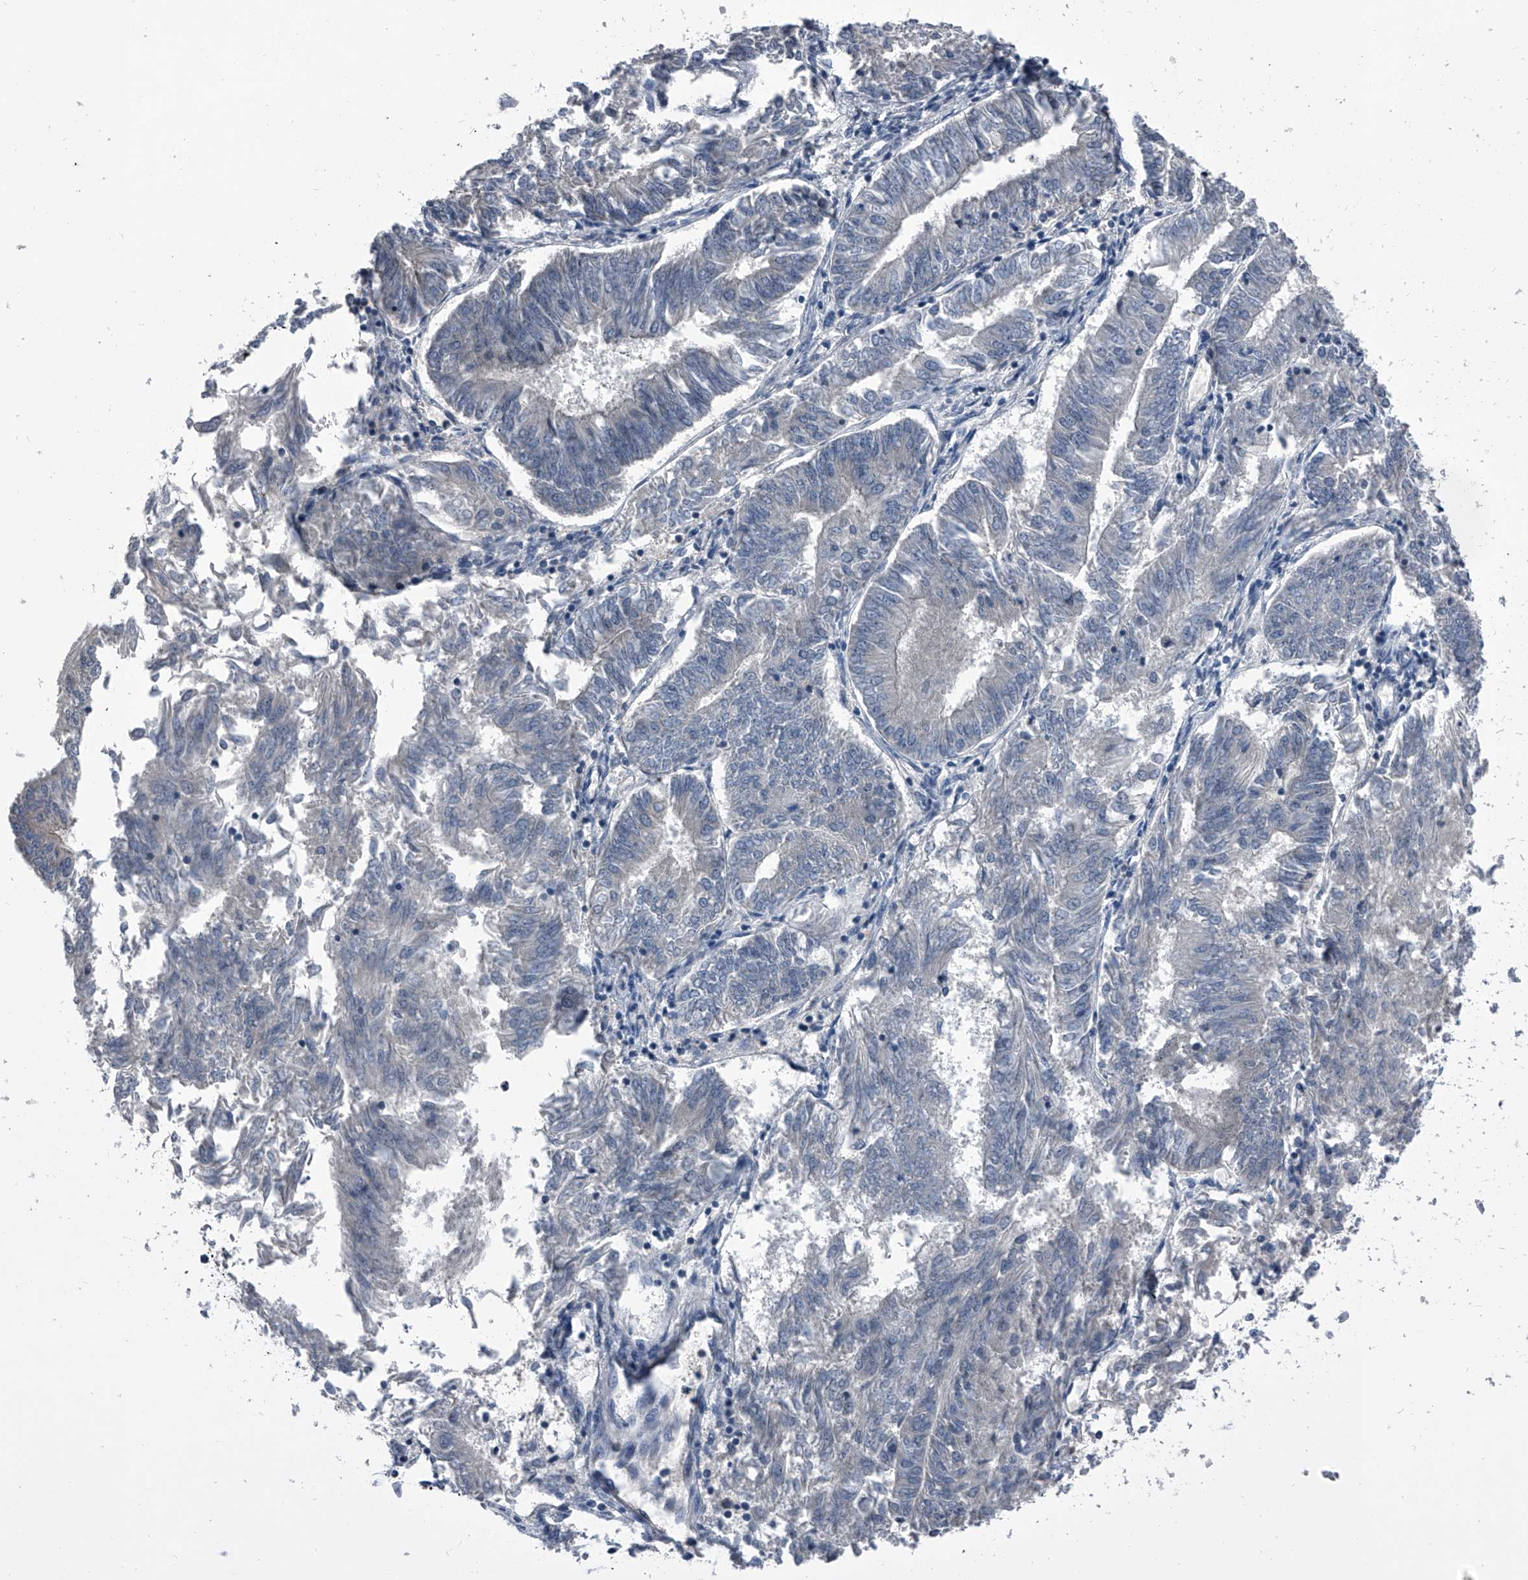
{"staining": {"intensity": "negative", "quantity": "none", "location": "none"}, "tissue": "endometrial cancer", "cell_type": "Tumor cells", "image_type": "cancer", "snomed": [{"axis": "morphology", "description": "Adenocarcinoma, NOS"}, {"axis": "topography", "description": "Endometrium"}], "caption": "Immunohistochemical staining of human endometrial cancer (adenocarcinoma) displays no significant staining in tumor cells. (Immunohistochemistry (ihc), brightfield microscopy, high magnification).", "gene": "PIP5K1A", "patient": {"sex": "female", "age": 58}}